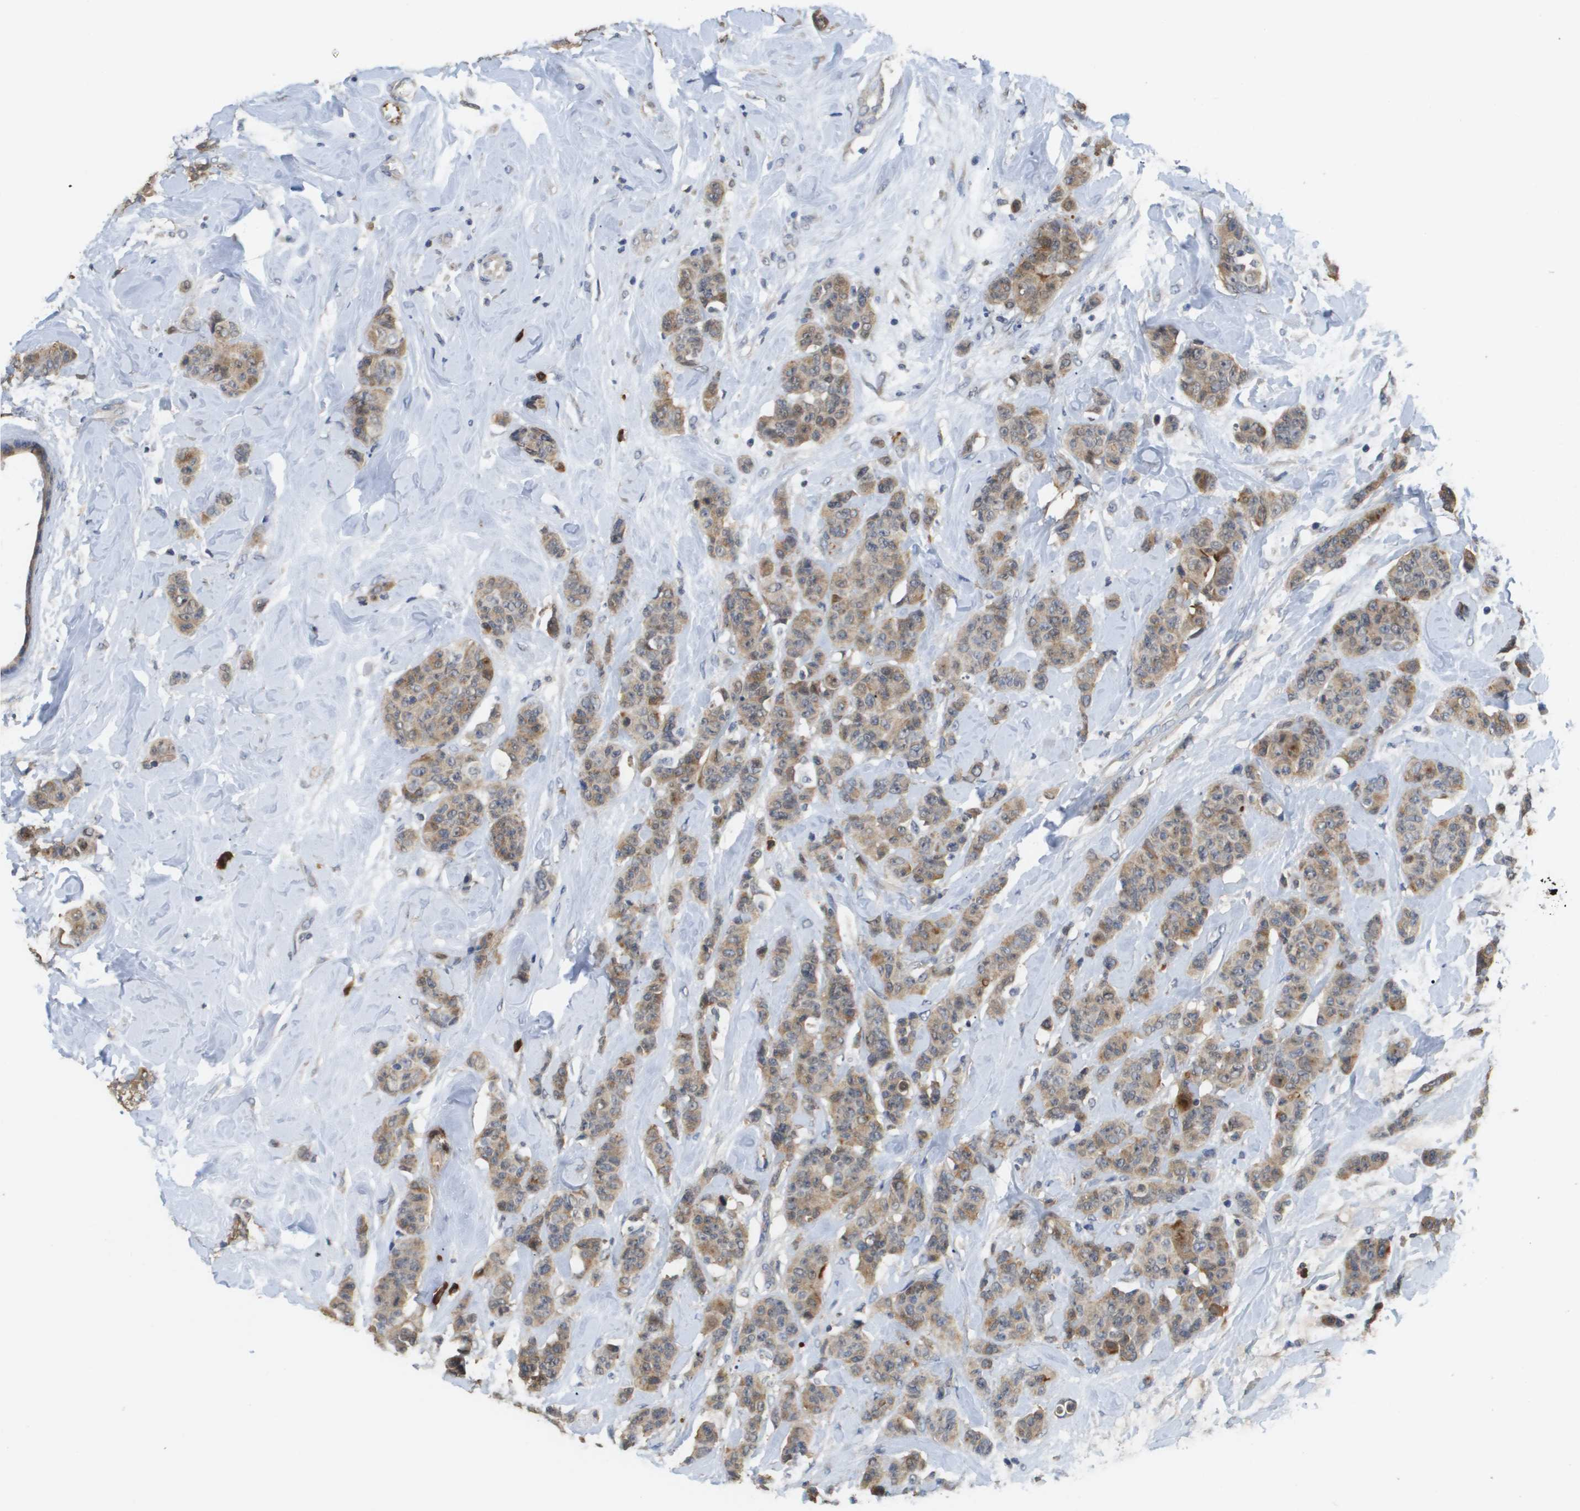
{"staining": {"intensity": "moderate", "quantity": ">75%", "location": "cytoplasmic/membranous"}, "tissue": "breast cancer", "cell_type": "Tumor cells", "image_type": "cancer", "snomed": [{"axis": "morphology", "description": "Normal tissue, NOS"}, {"axis": "morphology", "description": "Duct carcinoma"}, {"axis": "topography", "description": "Breast"}], "caption": "DAB immunohistochemical staining of breast cancer (intraductal carcinoma) reveals moderate cytoplasmic/membranous protein staining in about >75% of tumor cells.", "gene": "RAB27B", "patient": {"sex": "female", "age": 40}}